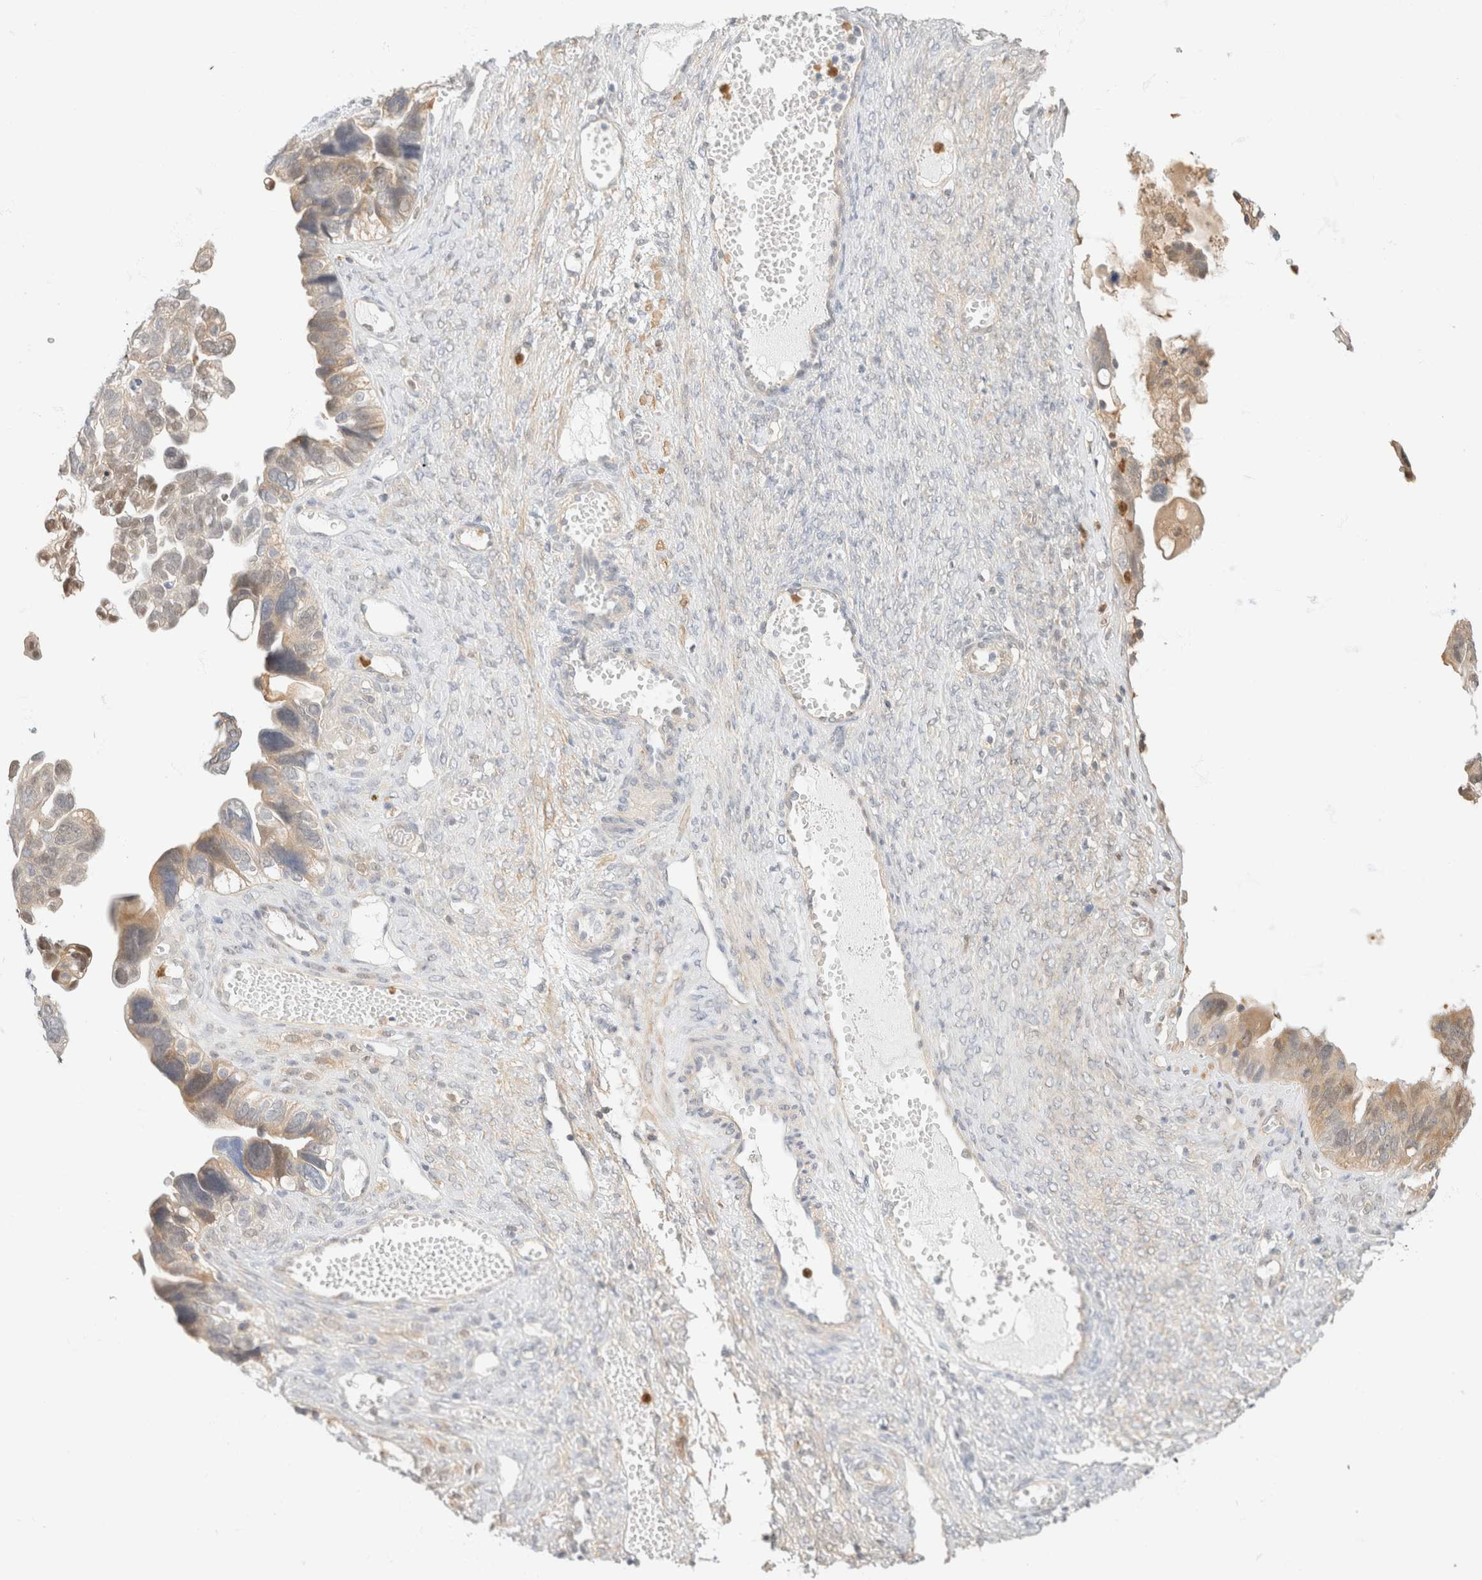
{"staining": {"intensity": "moderate", "quantity": "25%-75%", "location": "cytoplasmic/membranous"}, "tissue": "ovarian cancer", "cell_type": "Tumor cells", "image_type": "cancer", "snomed": [{"axis": "morphology", "description": "Cystadenocarcinoma, serous, NOS"}, {"axis": "topography", "description": "Ovary"}], "caption": "Immunohistochemical staining of human ovarian serous cystadenocarcinoma shows moderate cytoplasmic/membranous protein positivity in approximately 25%-75% of tumor cells. (brown staining indicates protein expression, while blue staining denotes nuclei).", "gene": "GPI", "patient": {"sex": "female", "age": 79}}